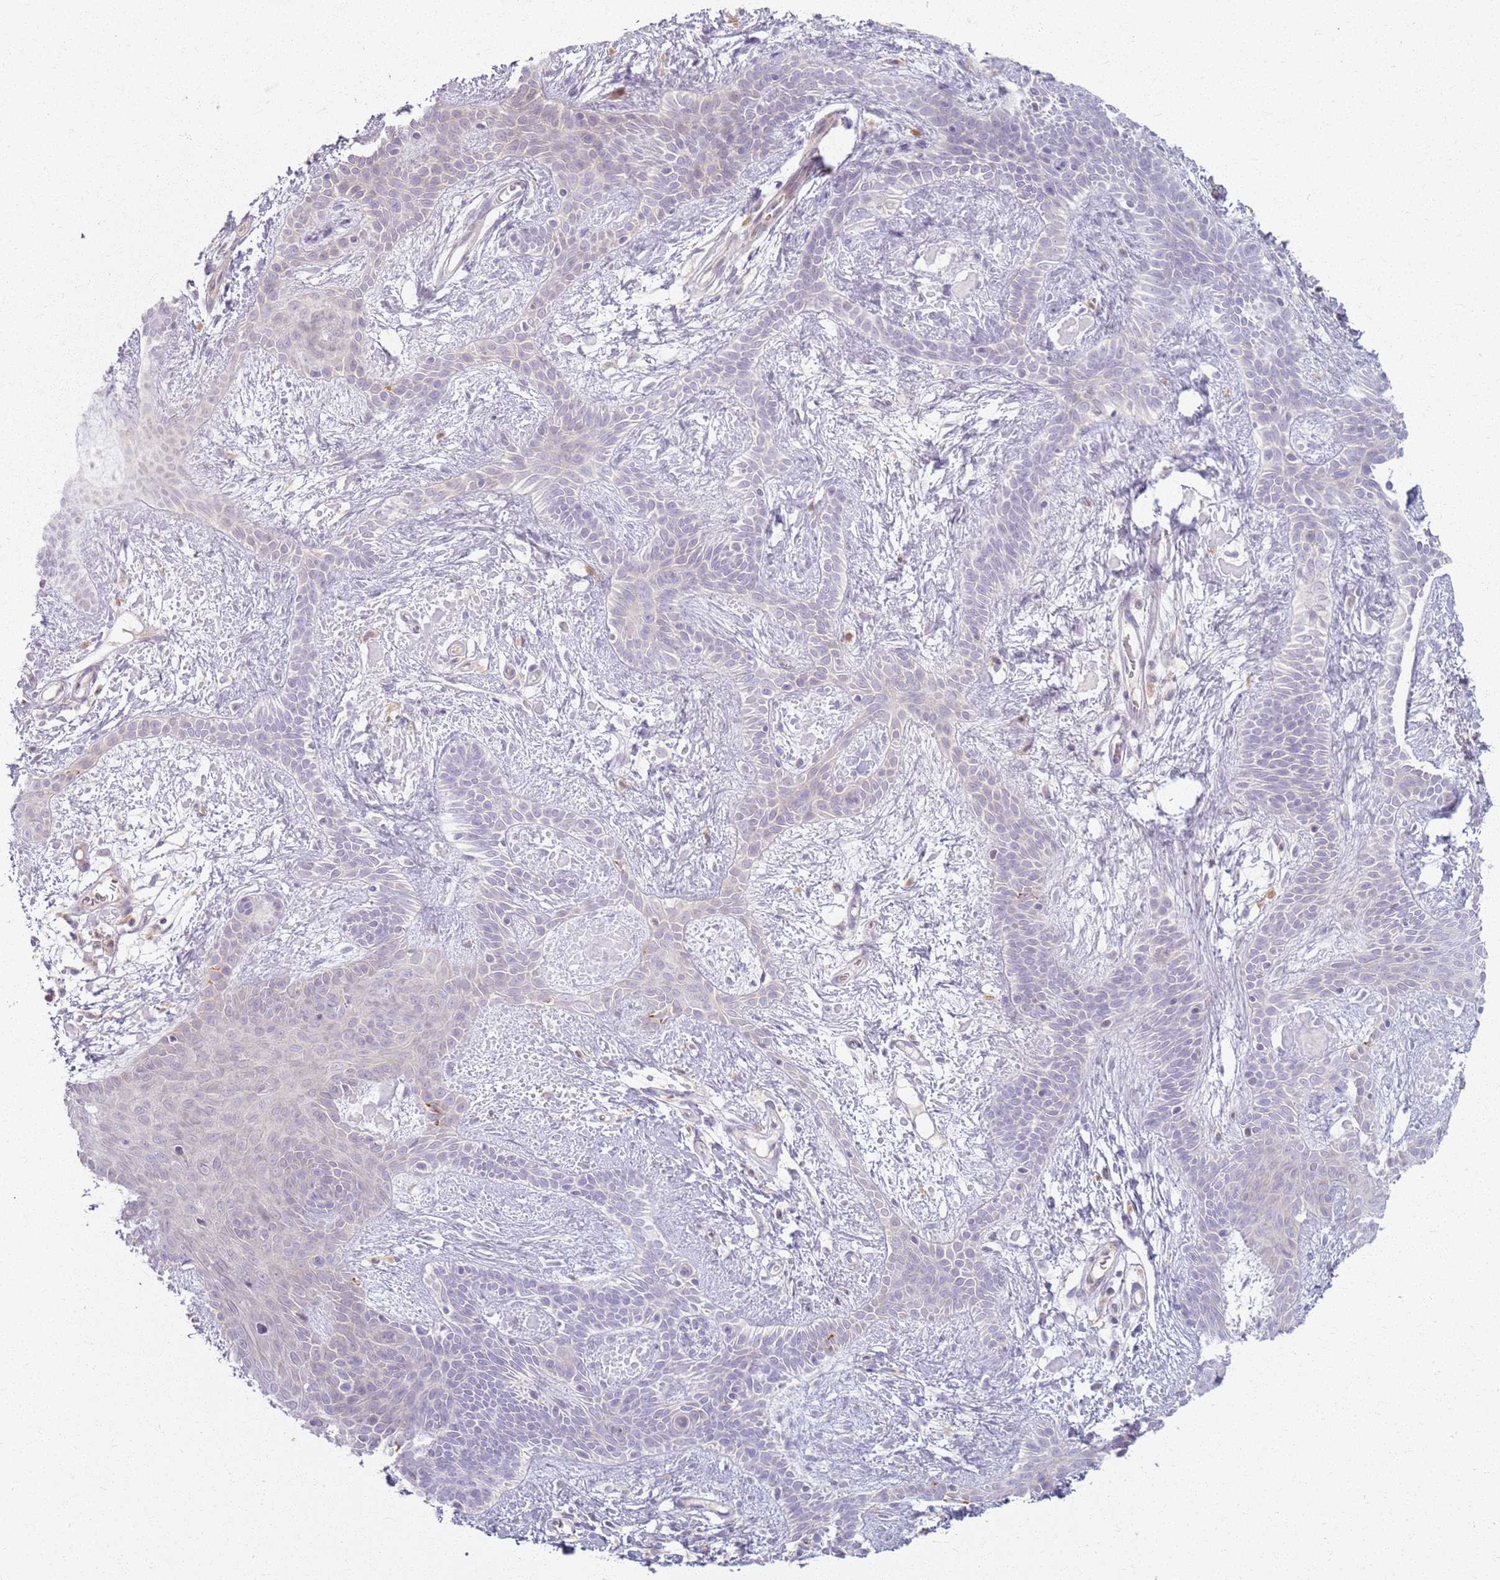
{"staining": {"intensity": "negative", "quantity": "none", "location": "none"}, "tissue": "skin cancer", "cell_type": "Tumor cells", "image_type": "cancer", "snomed": [{"axis": "morphology", "description": "Basal cell carcinoma"}, {"axis": "topography", "description": "Skin"}], "caption": "An IHC histopathology image of skin cancer is shown. There is no staining in tumor cells of skin cancer.", "gene": "ZDHHC2", "patient": {"sex": "male", "age": 78}}